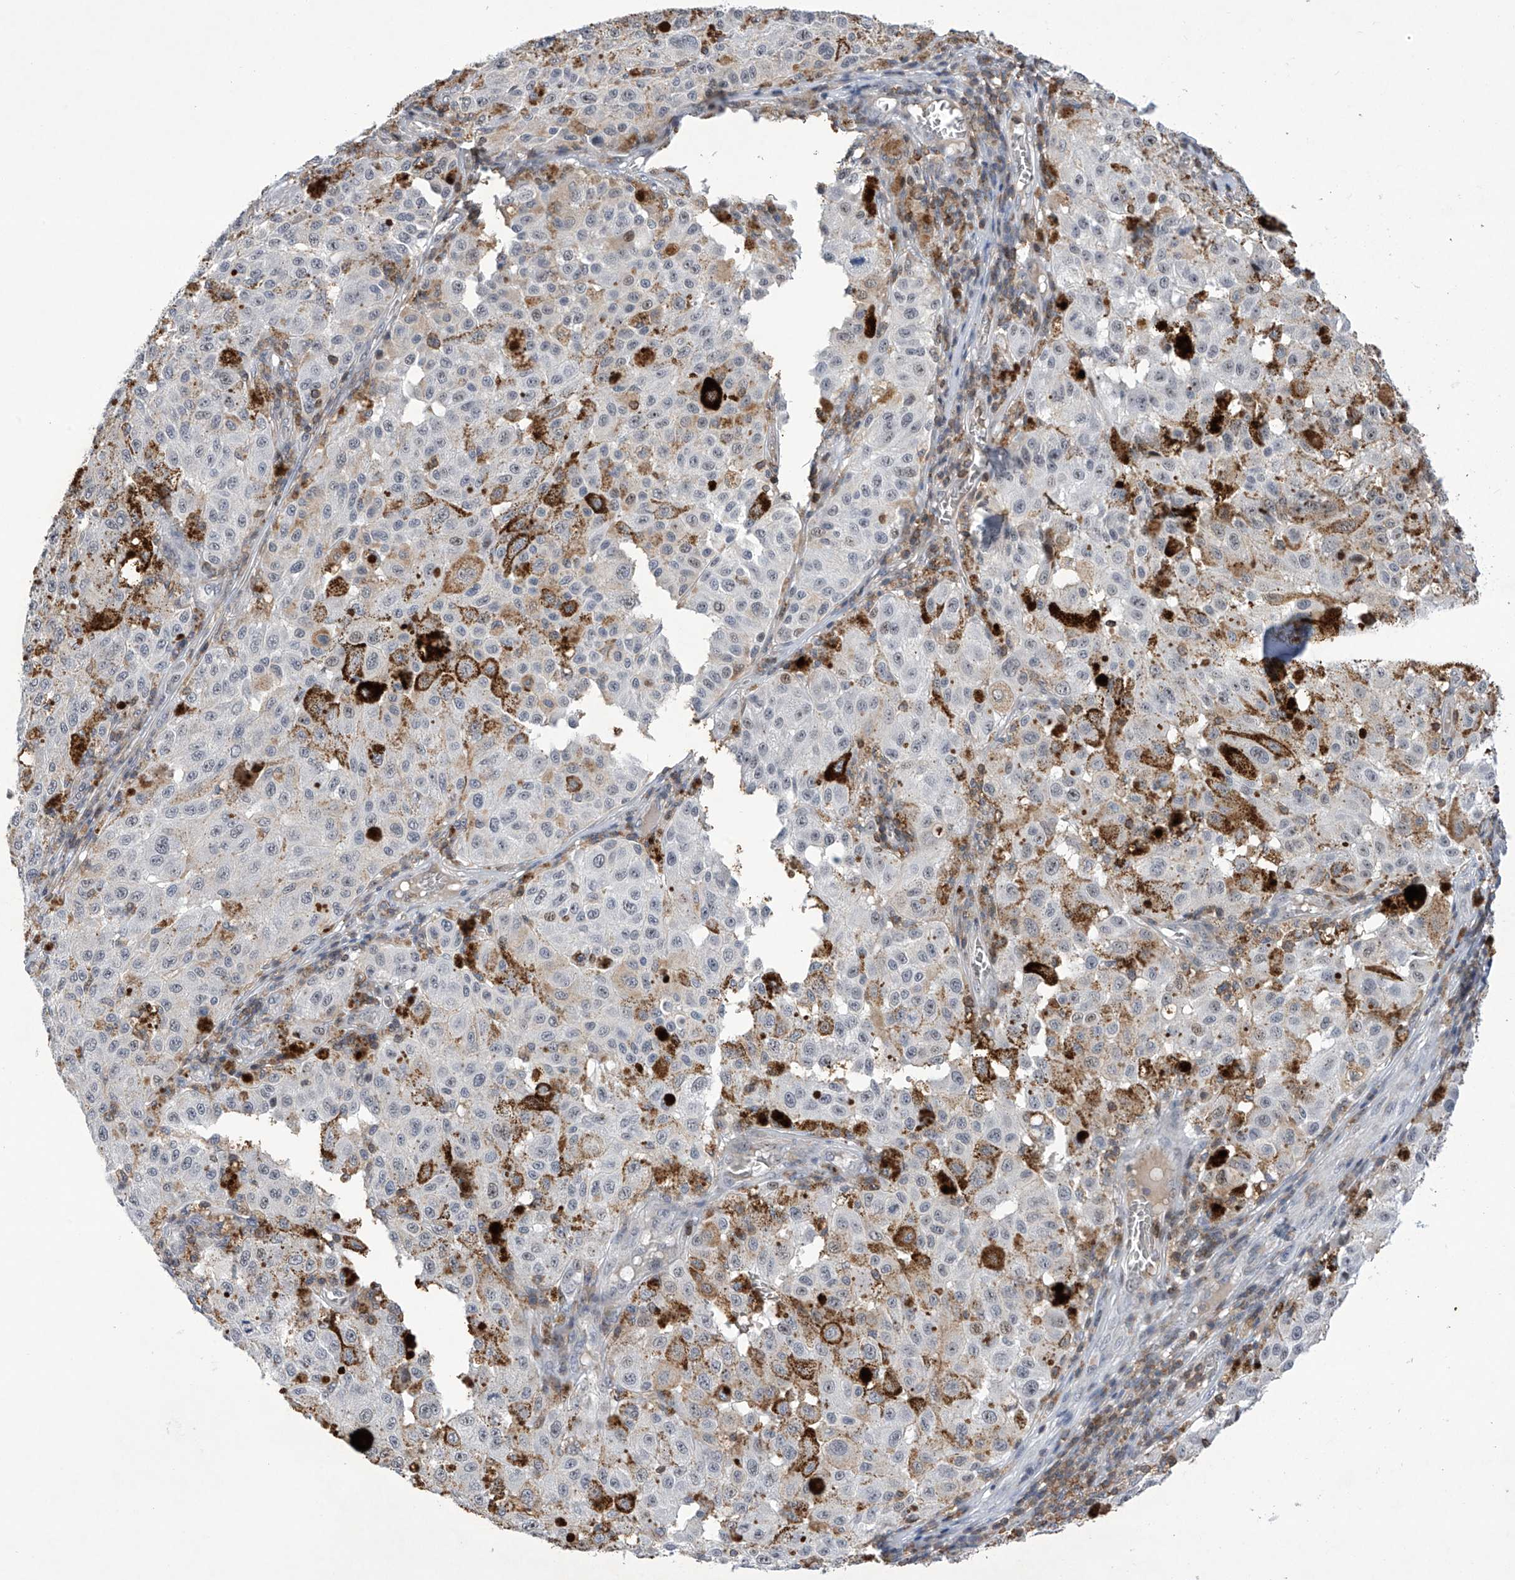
{"staining": {"intensity": "weak", "quantity": "<25%", "location": "cytoplasmic/membranous"}, "tissue": "melanoma", "cell_type": "Tumor cells", "image_type": "cancer", "snomed": [{"axis": "morphology", "description": "Malignant melanoma, NOS"}, {"axis": "topography", "description": "Skin"}], "caption": "Immunohistochemical staining of human malignant melanoma shows no significant positivity in tumor cells.", "gene": "MSL3", "patient": {"sex": "female", "age": 64}}